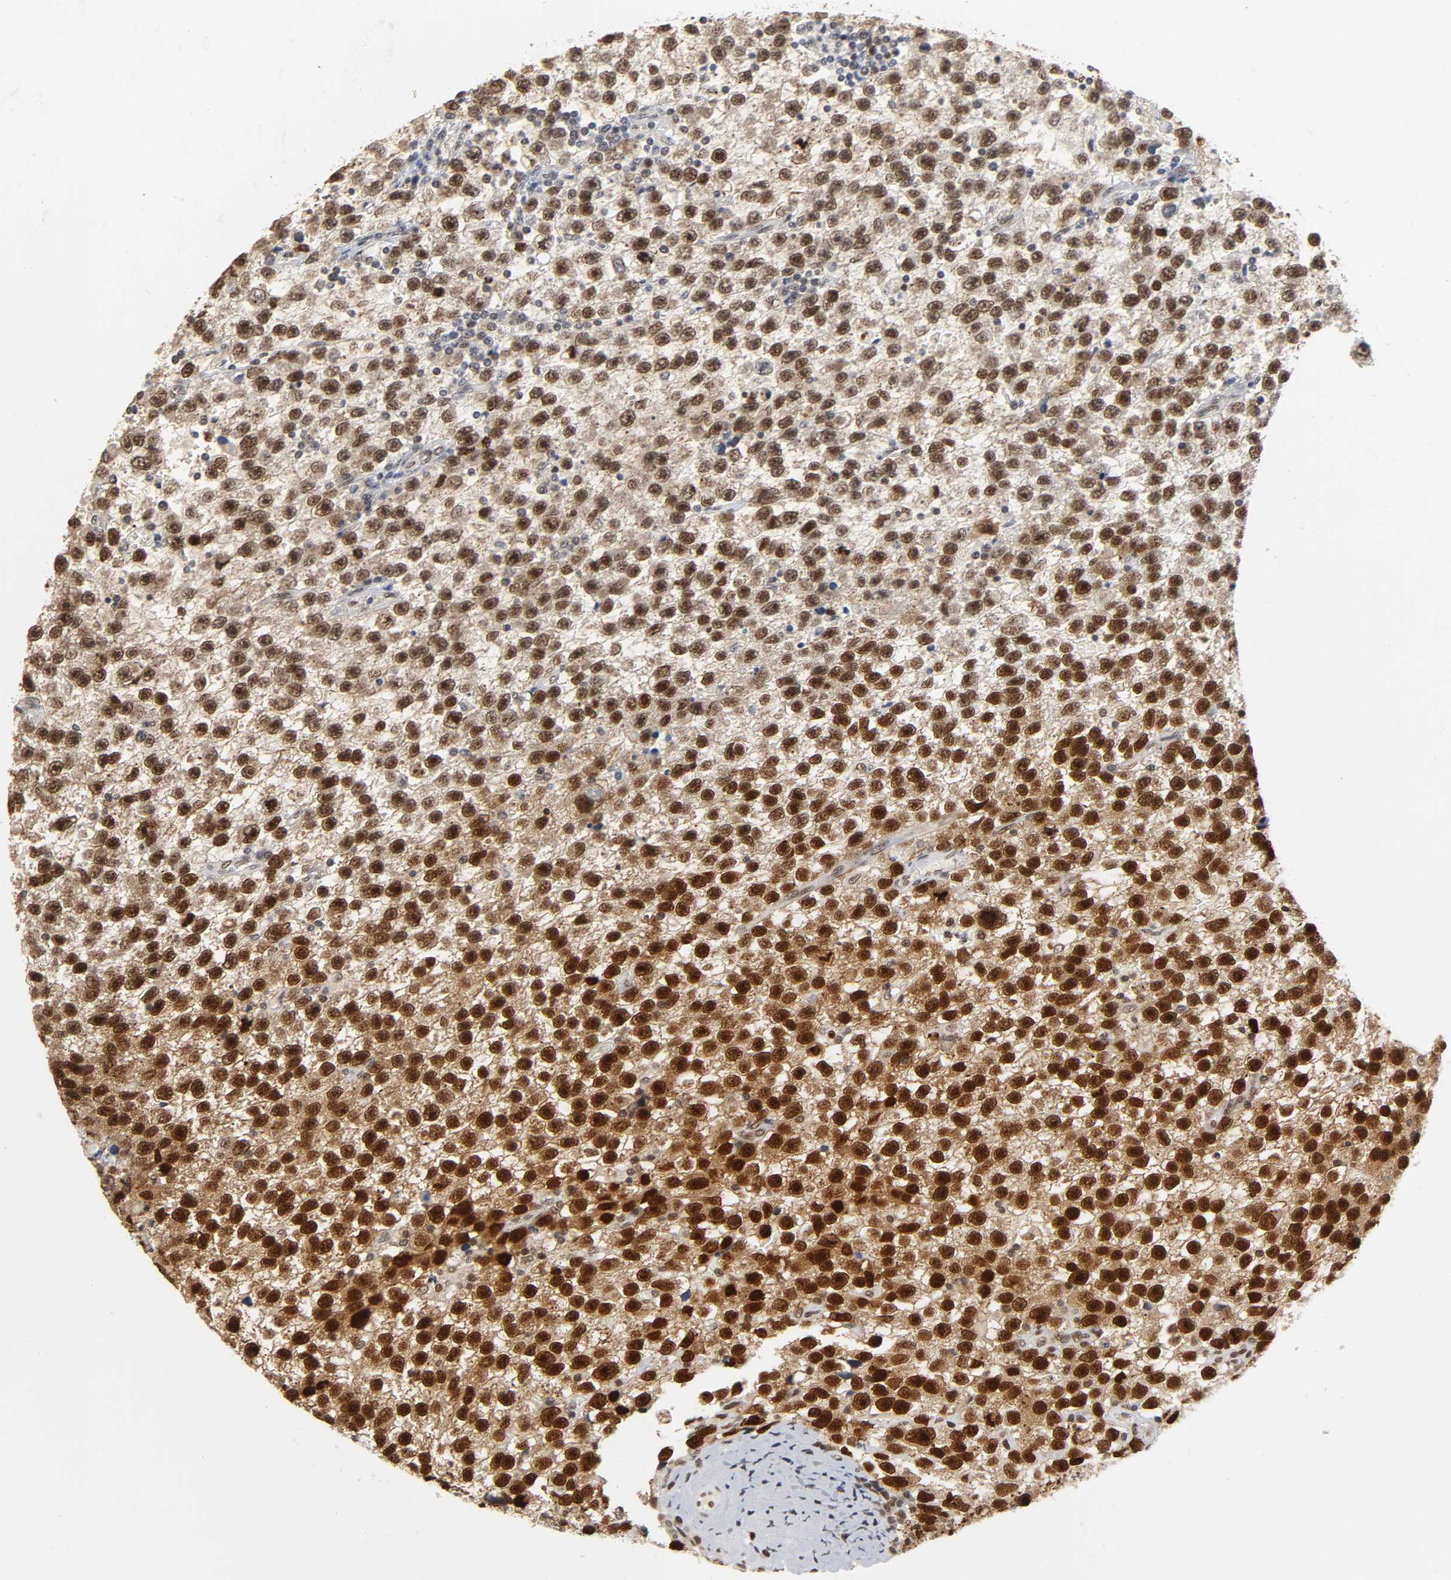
{"staining": {"intensity": "strong", "quantity": ">75%", "location": "nuclear"}, "tissue": "testis cancer", "cell_type": "Tumor cells", "image_type": "cancer", "snomed": [{"axis": "morphology", "description": "Seminoma, NOS"}, {"axis": "topography", "description": "Testis"}], "caption": "Protein staining by IHC reveals strong nuclear positivity in about >75% of tumor cells in testis cancer. (Stains: DAB in brown, nuclei in blue, Microscopy: brightfield microscopy at high magnification).", "gene": "SUMO1", "patient": {"sex": "male", "age": 33}}